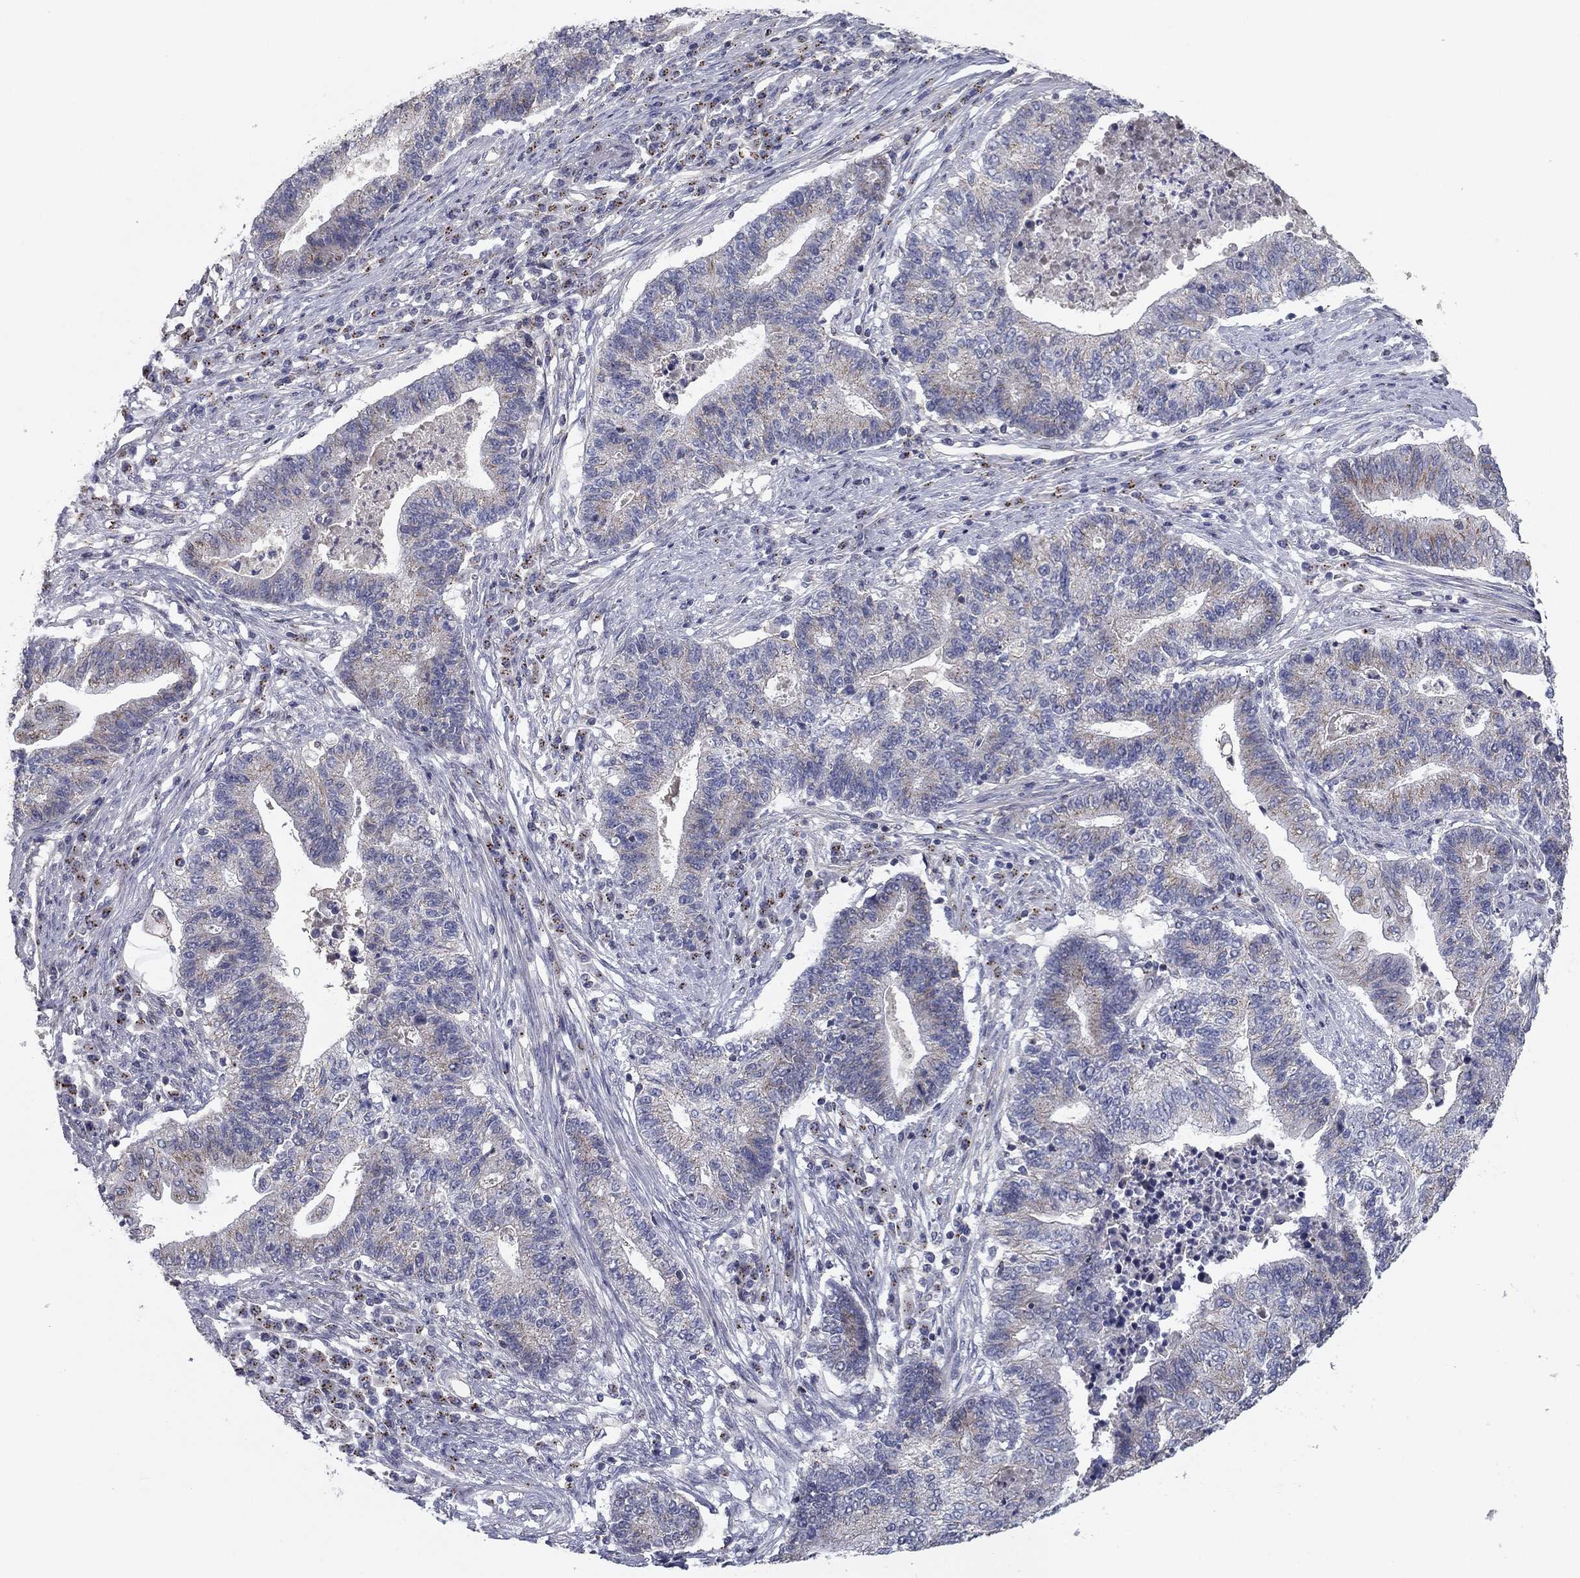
{"staining": {"intensity": "negative", "quantity": "none", "location": "none"}, "tissue": "endometrial cancer", "cell_type": "Tumor cells", "image_type": "cancer", "snomed": [{"axis": "morphology", "description": "Adenocarcinoma, NOS"}, {"axis": "topography", "description": "Uterus"}, {"axis": "topography", "description": "Endometrium"}], "caption": "Image shows no protein staining in tumor cells of endometrial cancer tissue. (Brightfield microscopy of DAB (3,3'-diaminobenzidine) immunohistochemistry at high magnification).", "gene": "SEPTIN3", "patient": {"sex": "female", "age": 54}}